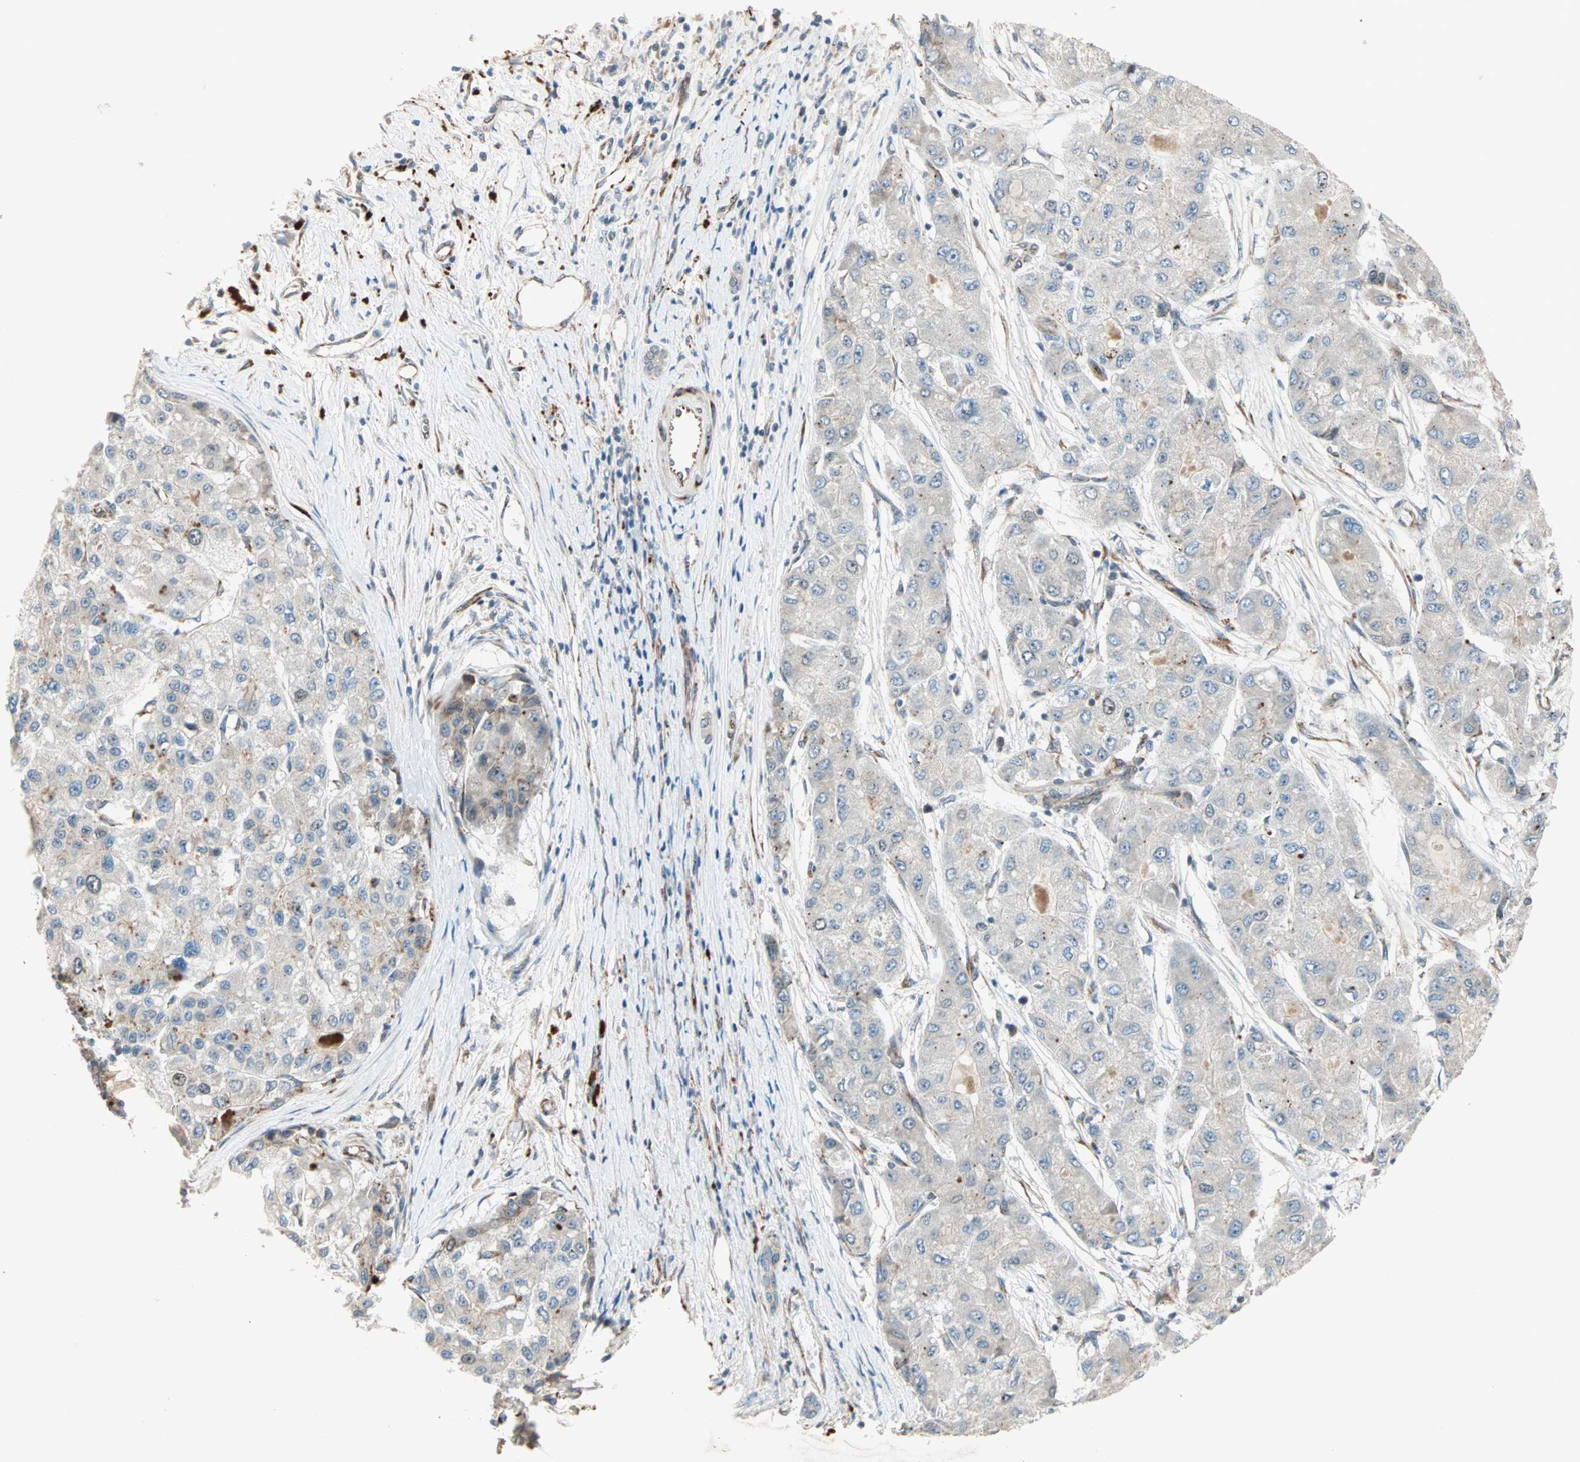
{"staining": {"intensity": "weak", "quantity": "<25%", "location": "cytoplasmic/membranous"}, "tissue": "liver cancer", "cell_type": "Tumor cells", "image_type": "cancer", "snomed": [{"axis": "morphology", "description": "Carcinoma, Hepatocellular, NOS"}, {"axis": "topography", "description": "Liver"}], "caption": "This is a image of IHC staining of liver hepatocellular carcinoma, which shows no expression in tumor cells. (IHC, brightfield microscopy, high magnification).", "gene": "ZNF37A", "patient": {"sex": "male", "age": 80}}